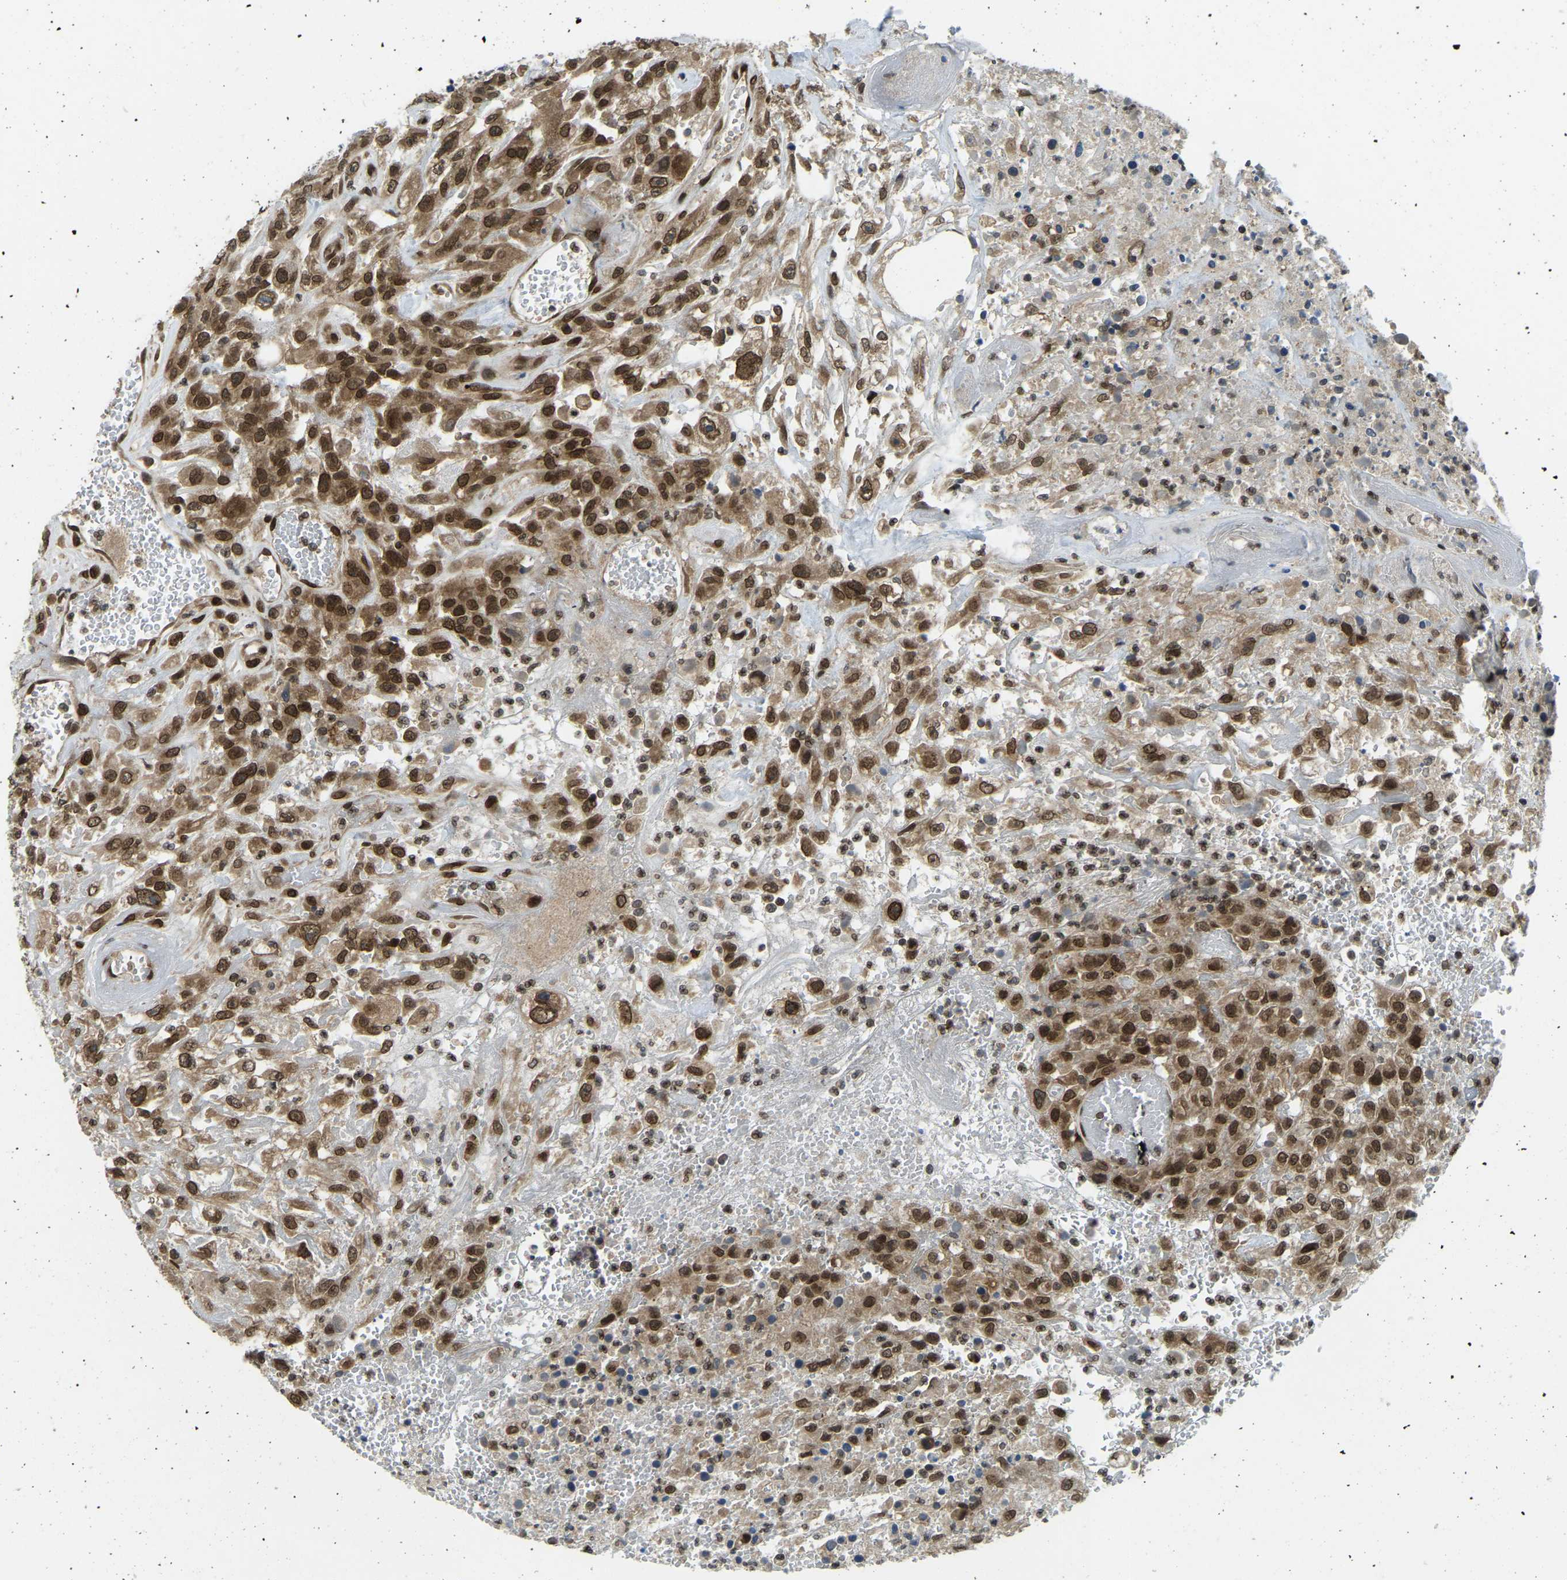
{"staining": {"intensity": "moderate", "quantity": ">75%", "location": "cytoplasmic/membranous,nuclear"}, "tissue": "urothelial cancer", "cell_type": "Tumor cells", "image_type": "cancer", "snomed": [{"axis": "morphology", "description": "Urothelial carcinoma, High grade"}, {"axis": "topography", "description": "Urinary bladder"}], "caption": "A high-resolution micrograph shows IHC staining of high-grade urothelial carcinoma, which exhibits moderate cytoplasmic/membranous and nuclear positivity in about >75% of tumor cells.", "gene": "SYNE1", "patient": {"sex": "male", "age": 46}}